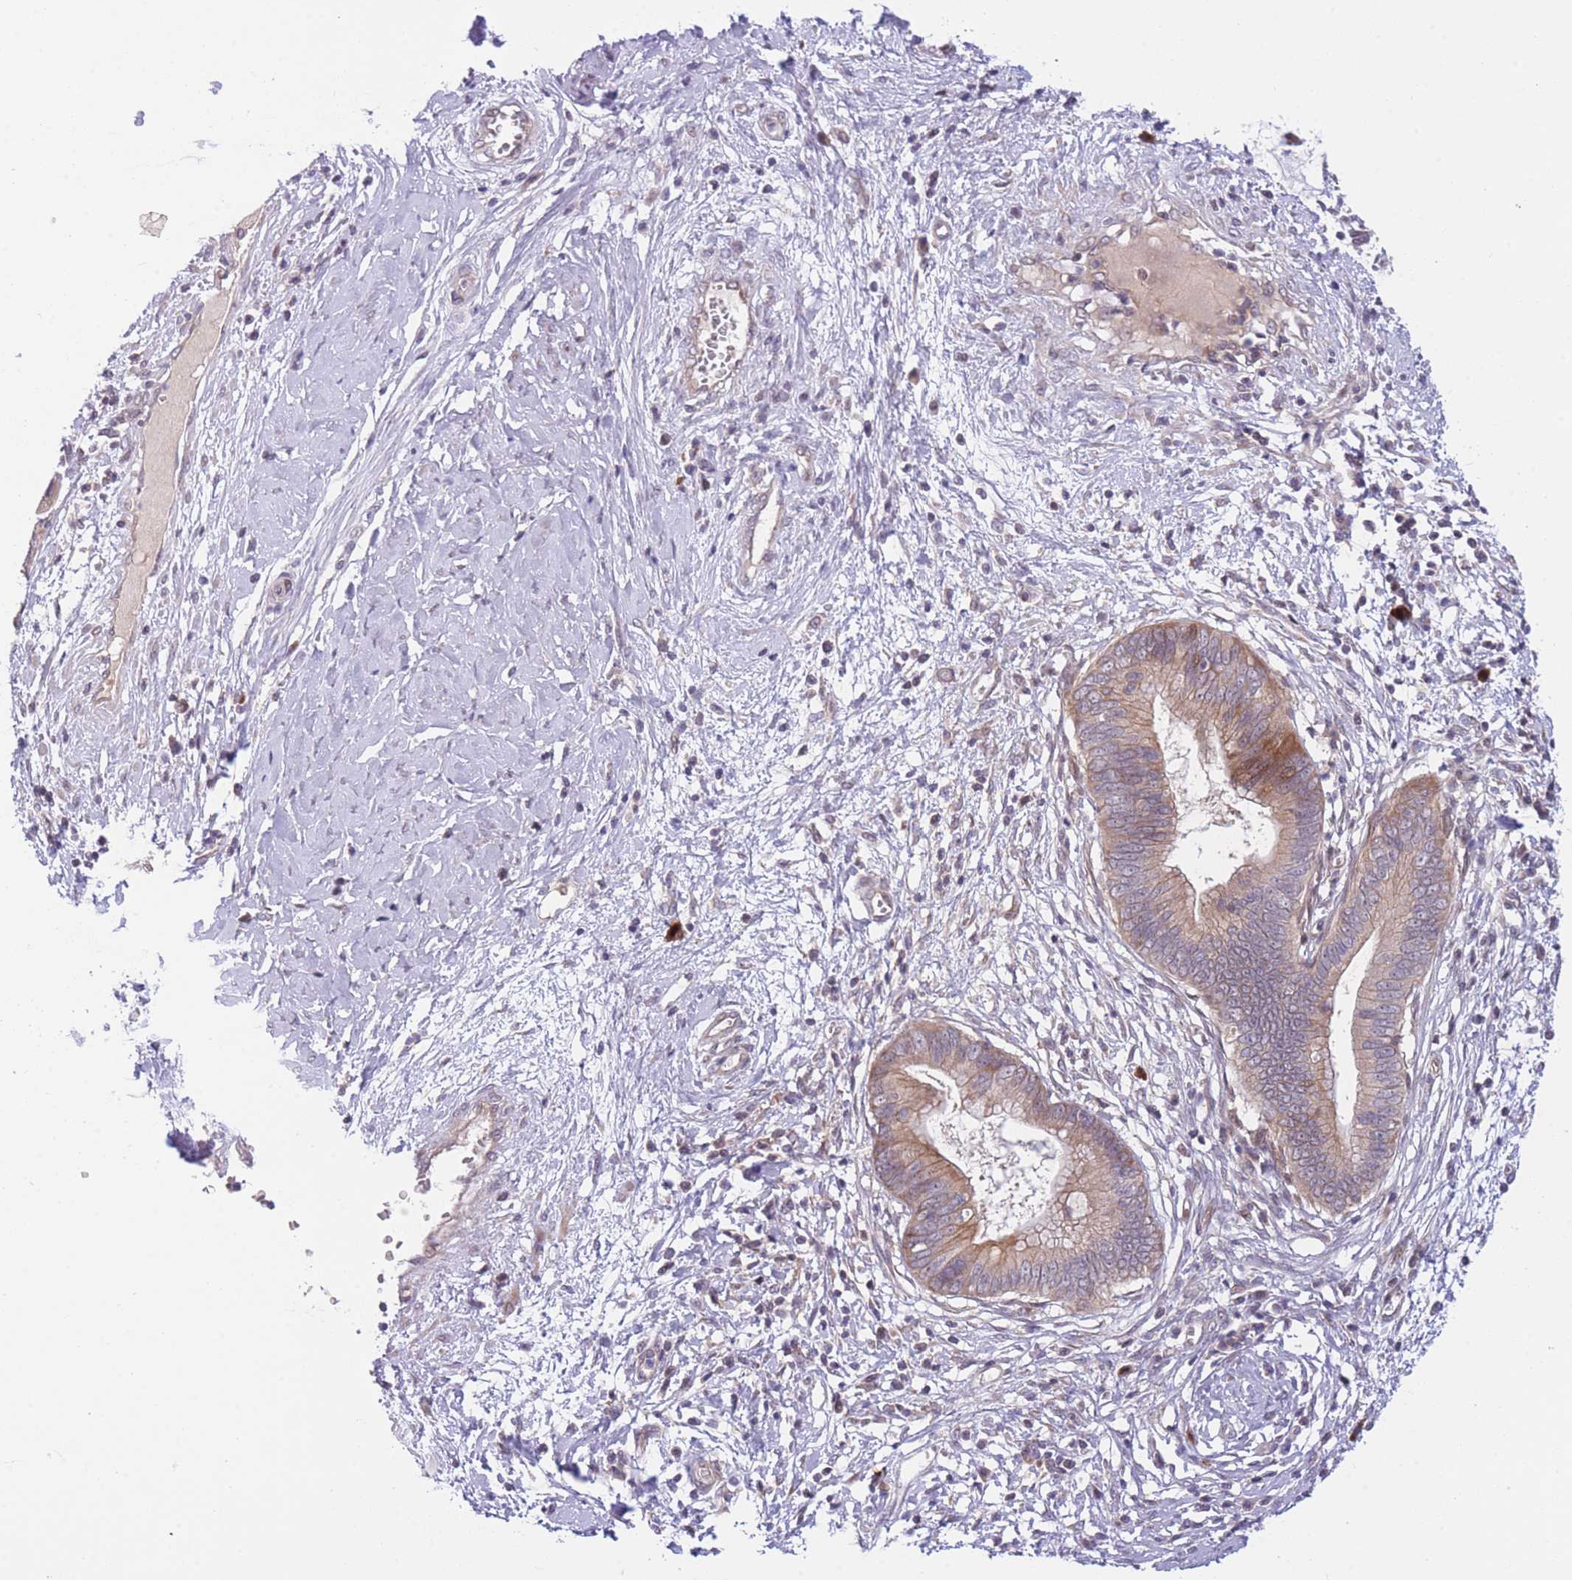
{"staining": {"intensity": "moderate", "quantity": "25%-75%", "location": "cytoplasmic/membranous"}, "tissue": "cervical cancer", "cell_type": "Tumor cells", "image_type": "cancer", "snomed": [{"axis": "morphology", "description": "Adenocarcinoma, NOS"}, {"axis": "topography", "description": "Cervix"}], "caption": "Cervical cancer (adenocarcinoma) stained with immunohistochemistry displays moderate cytoplasmic/membranous expression in about 25%-75% of tumor cells.", "gene": "CDC25B", "patient": {"sex": "female", "age": 44}}